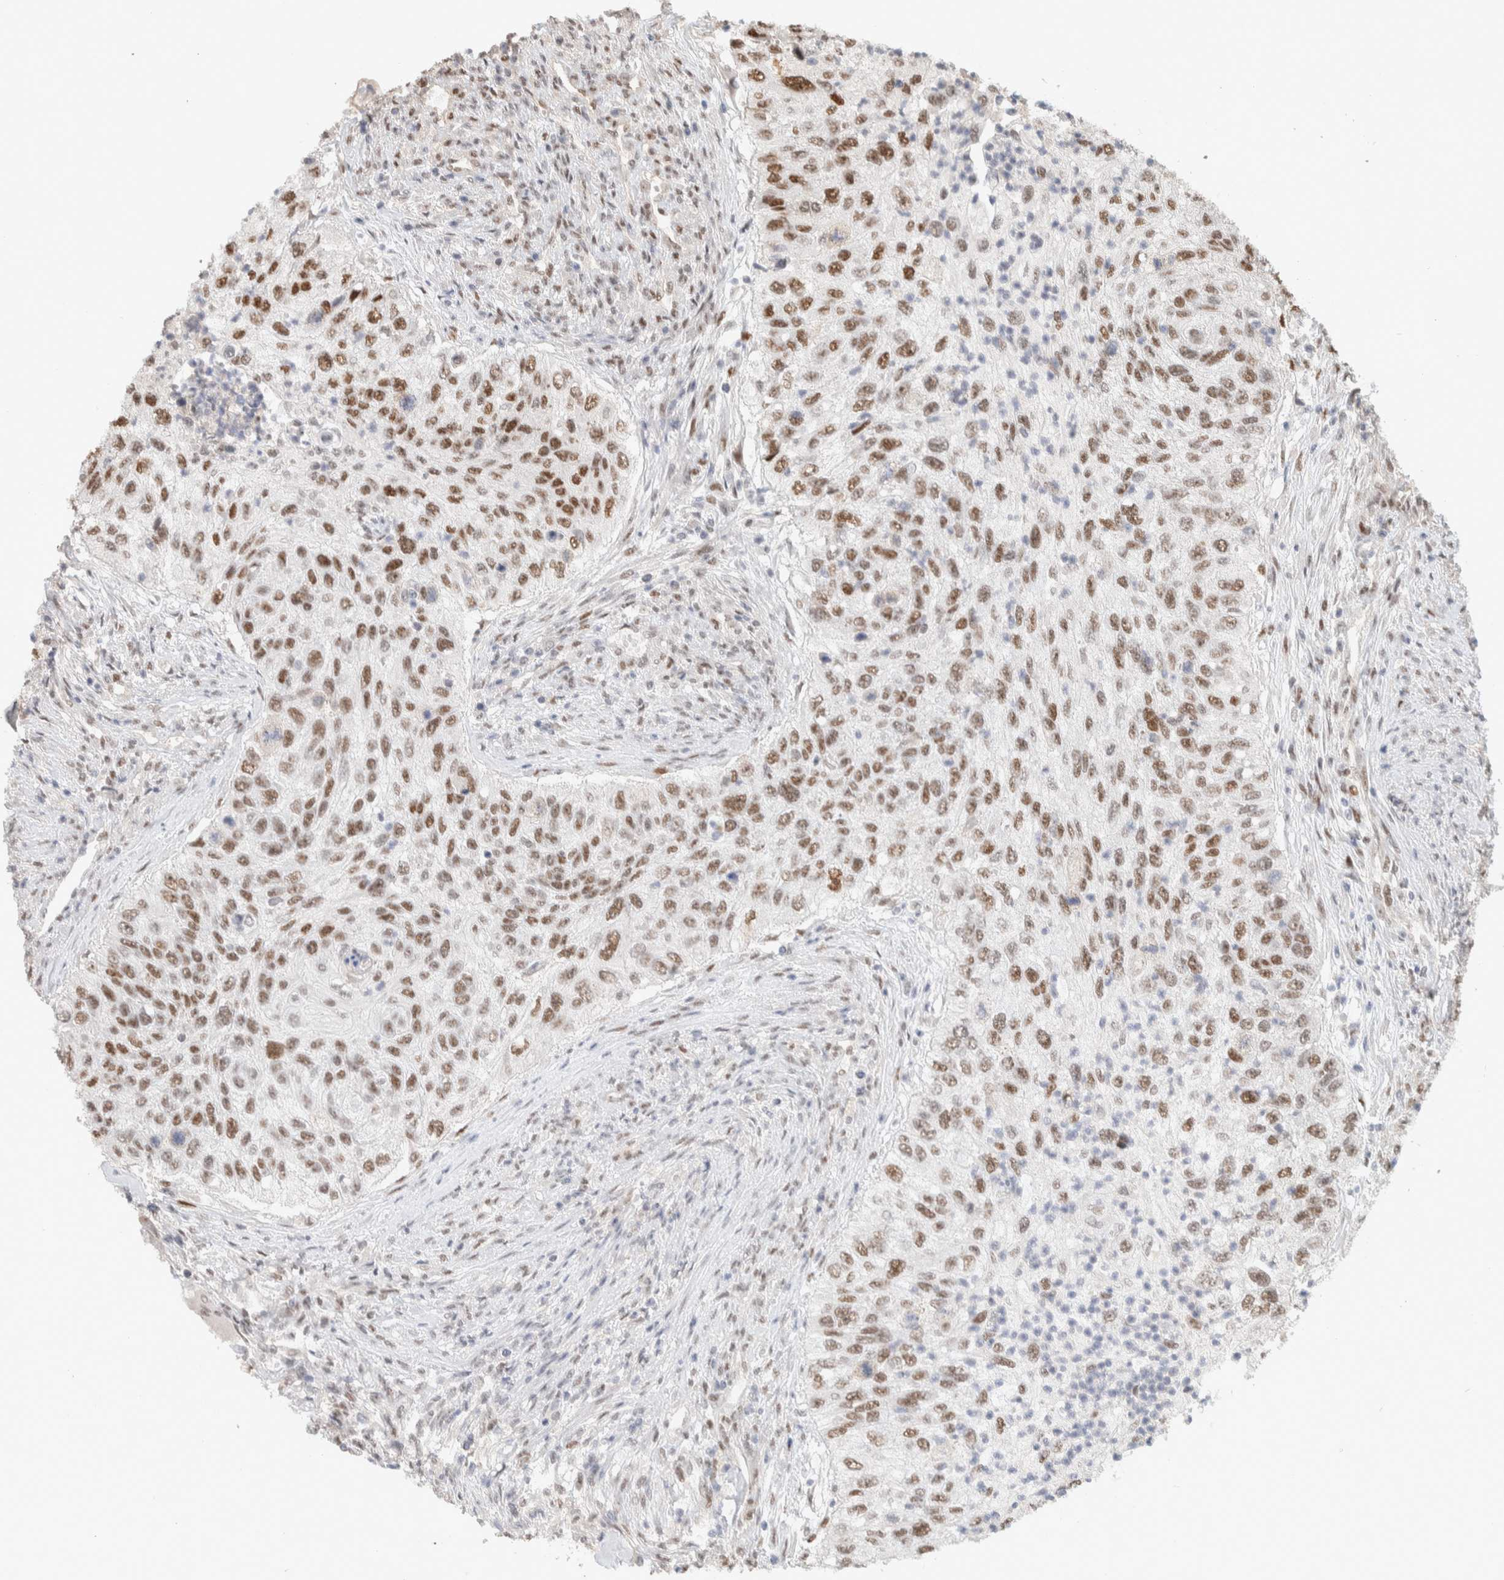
{"staining": {"intensity": "moderate", "quantity": ">75%", "location": "nuclear"}, "tissue": "urothelial cancer", "cell_type": "Tumor cells", "image_type": "cancer", "snomed": [{"axis": "morphology", "description": "Urothelial carcinoma, High grade"}, {"axis": "topography", "description": "Urinary bladder"}], "caption": "Moderate nuclear expression for a protein is identified in about >75% of tumor cells of high-grade urothelial carcinoma using immunohistochemistry.", "gene": "PUS7", "patient": {"sex": "female", "age": 60}}